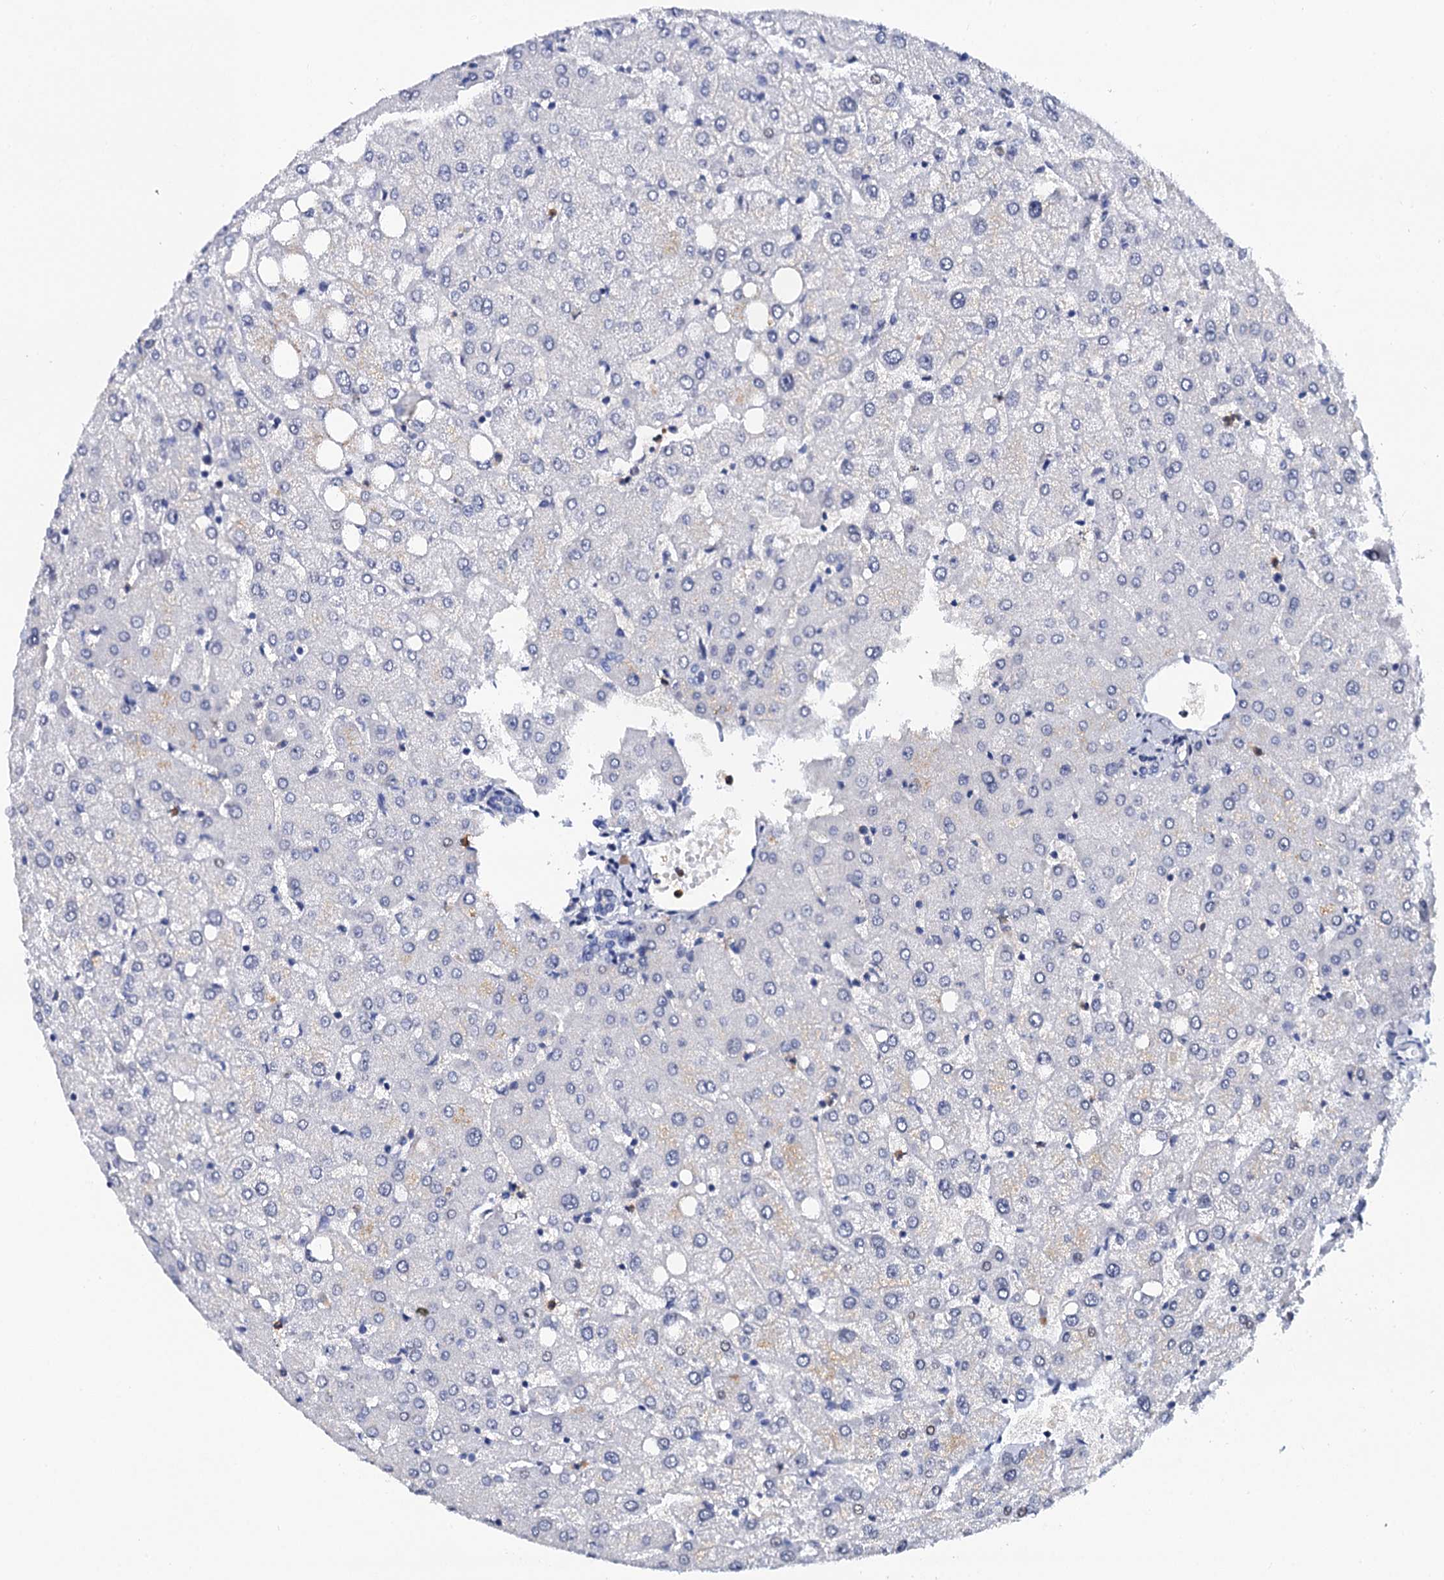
{"staining": {"intensity": "negative", "quantity": "none", "location": "none"}, "tissue": "liver", "cell_type": "Cholangiocytes", "image_type": "normal", "snomed": [{"axis": "morphology", "description": "Normal tissue, NOS"}, {"axis": "topography", "description": "Liver"}], "caption": "Cholangiocytes are negative for brown protein staining in normal liver. (Stains: DAB (3,3'-diaminobenzidine) IHC with hematoxylin counter stain, Microscopy: brightfield microscopy at high magnification).", "gene": "LYPD3", "patient": {"sex": "female", "age": 54}}